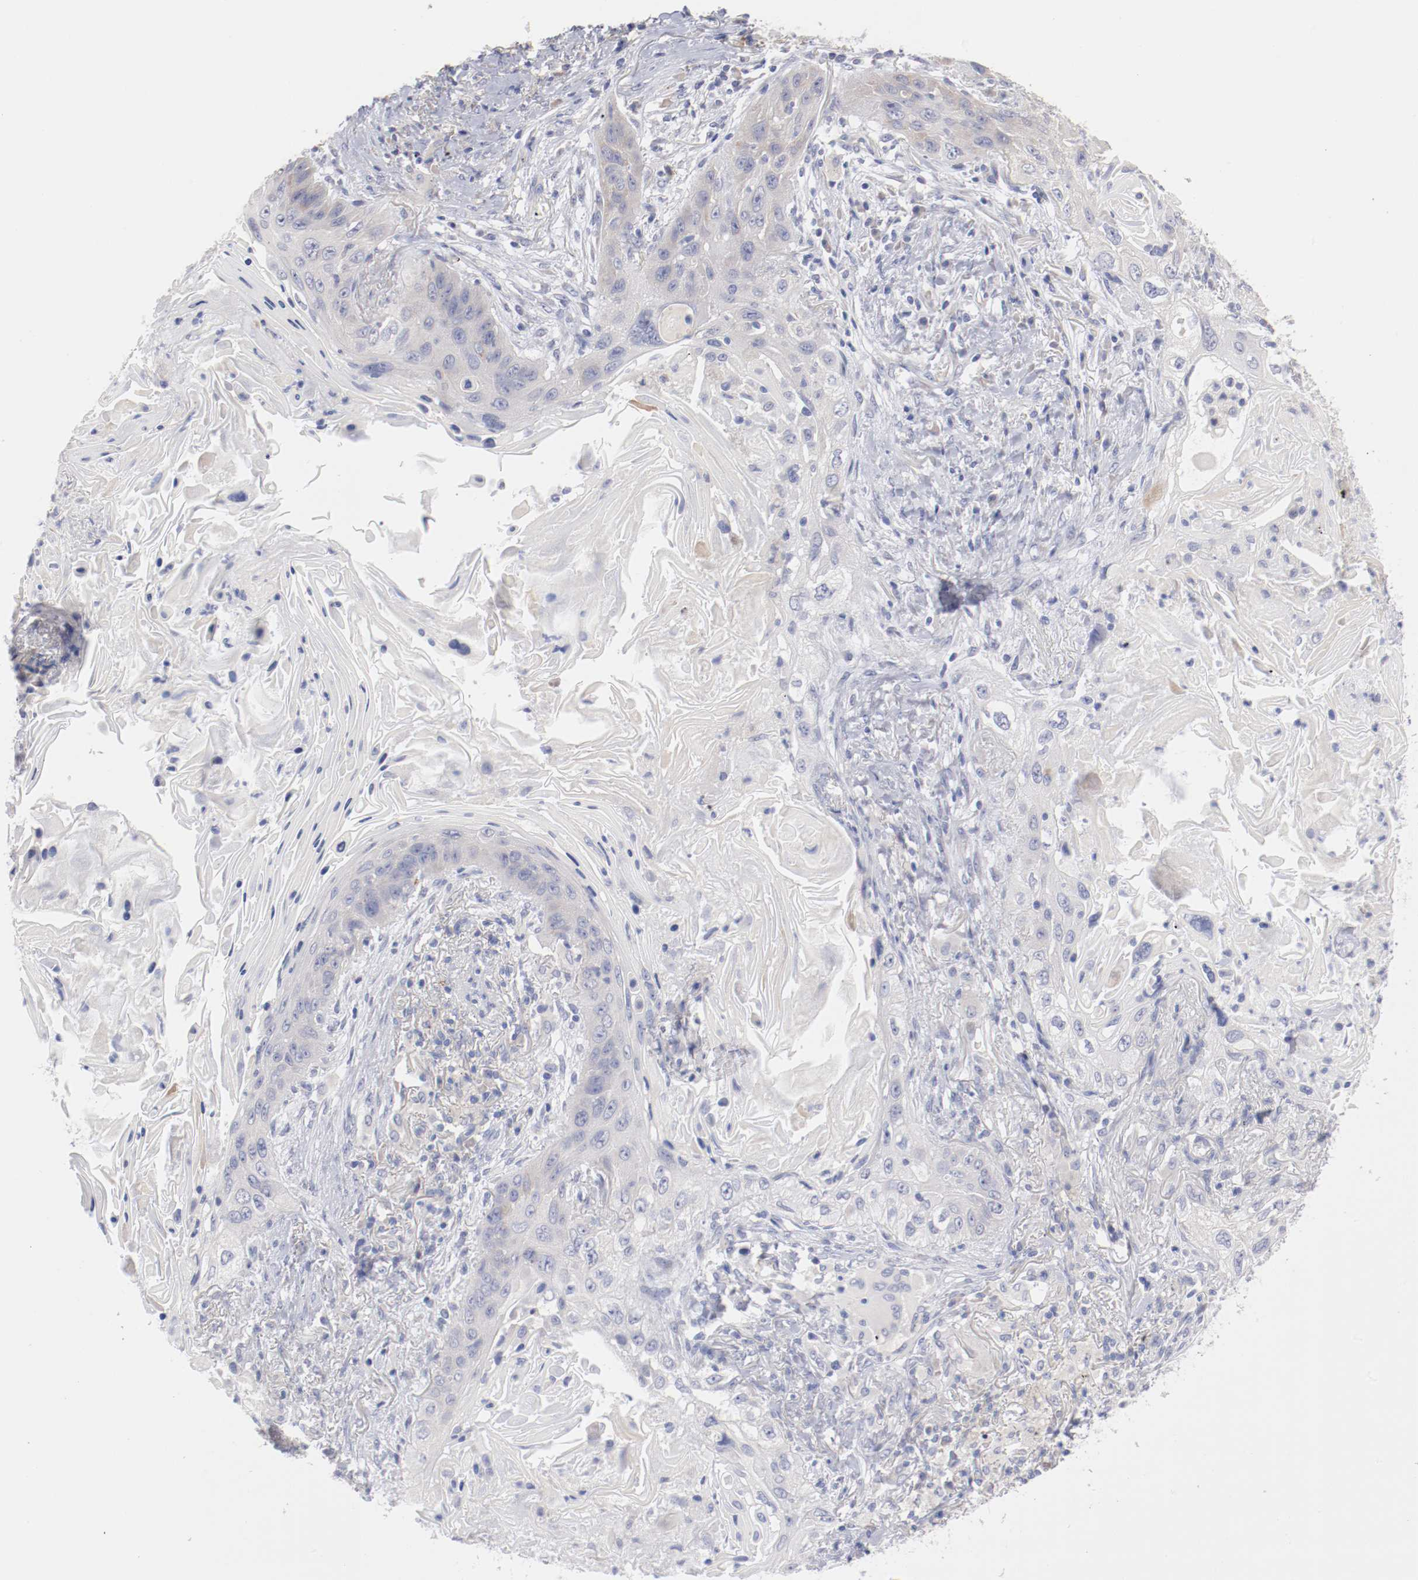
{"staining": {"intensity": "weak", "quantity": "<25%", "location": "cytoplasmic/membranous"}, "tissue": "lung cancer", "cell_type": "Tumor cells", "image_type": "cancer", "snomed": [{"axis": "morphology", "description": "Squamous cell carcinoma, NOS"}, {"axis": "topography", "description": "Lung"}], "caption": "A histopathology image of lung squamous cell carcinoma stained for a protein displays no brown staining in tumor cells.", "gene": "CPE", "patient": {"sex": "female", "age": 67}}